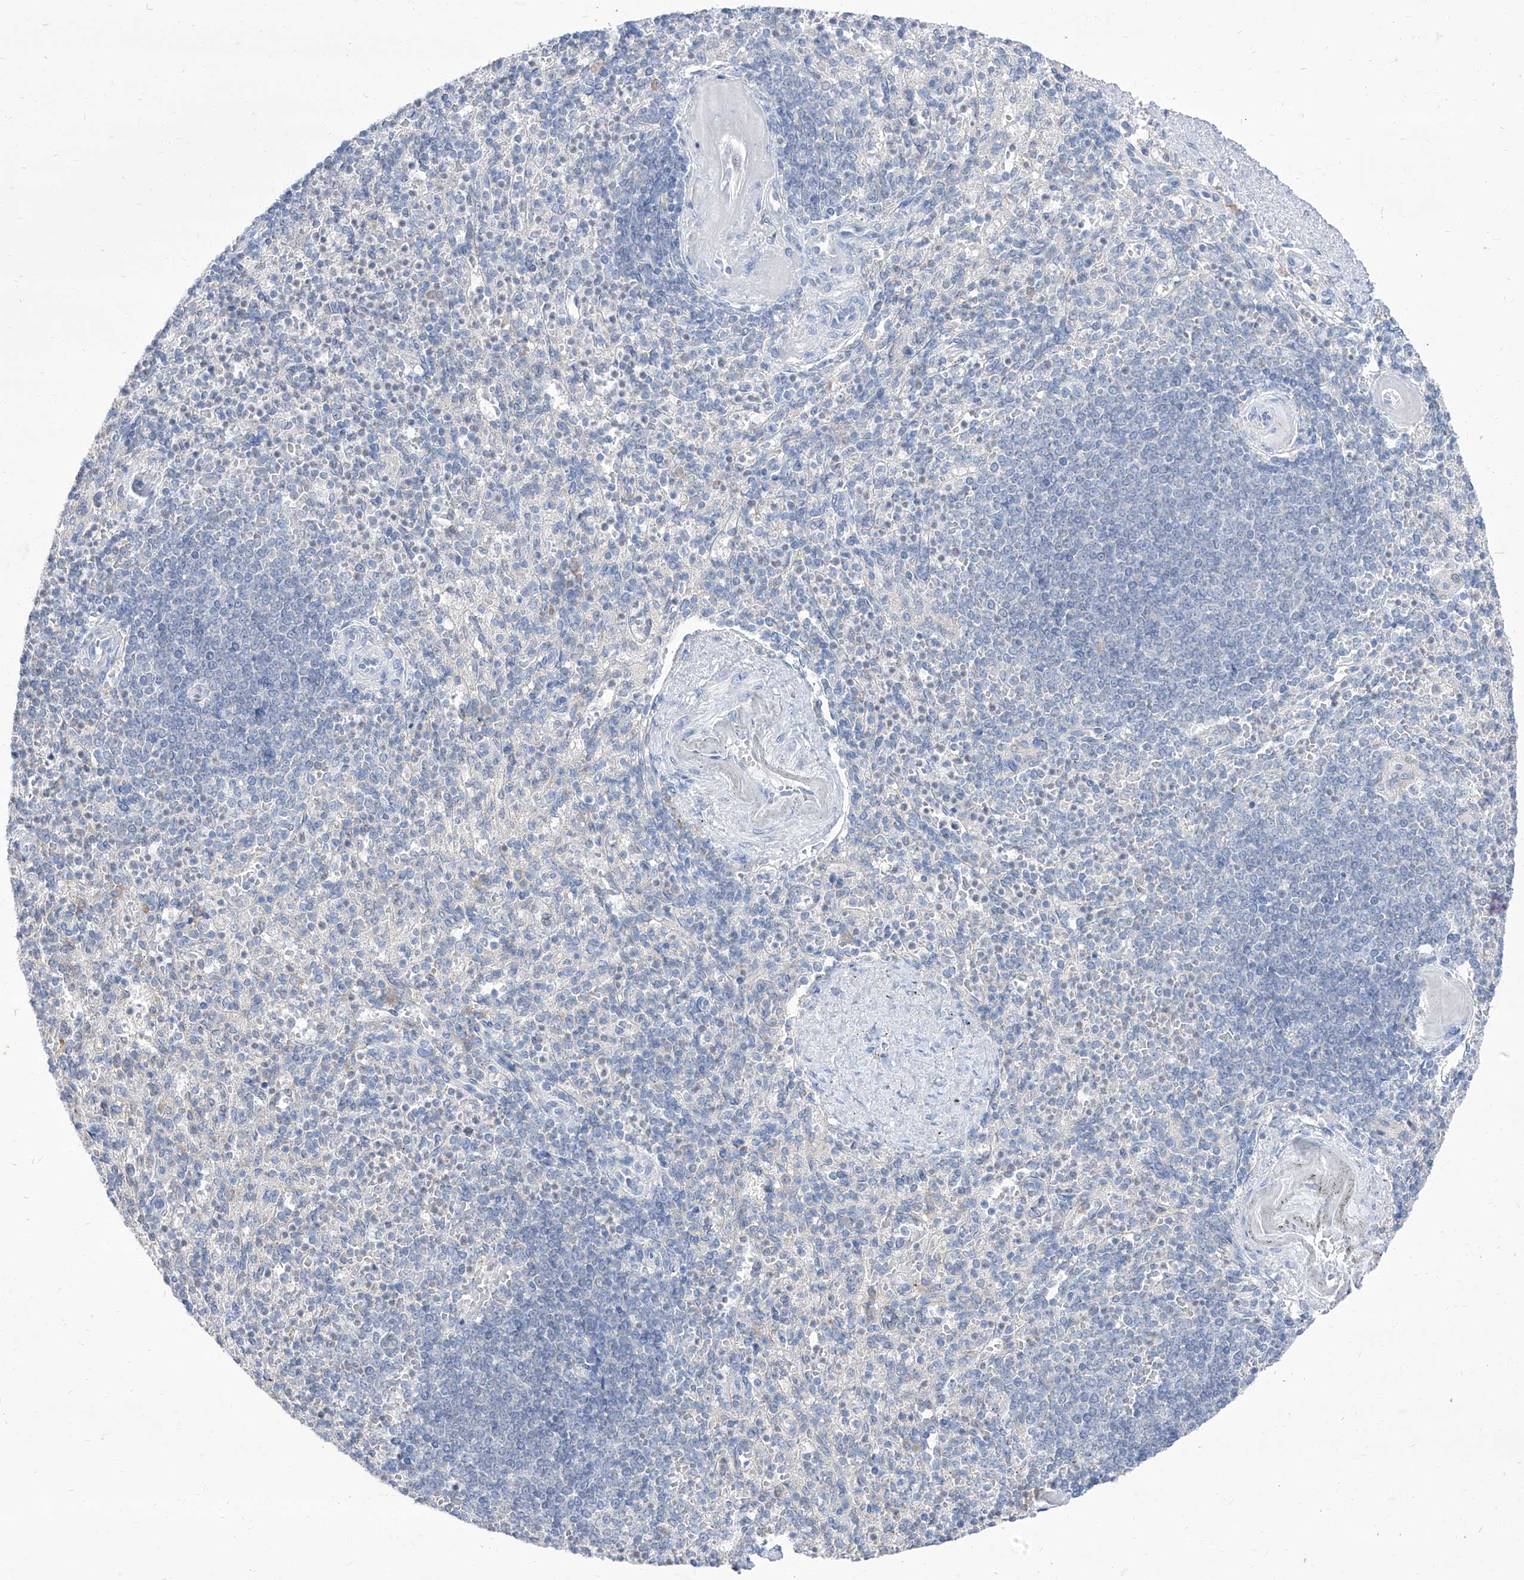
{"staining": {"intensity": "negative", "quantity": "none", "location": "none"}, "tissue": "spleen", "cell_type": "Cells in red pulp", "image_type": "normal", "snomed": [{"axis": "morphology", "description": "Normal tissue, NOS"}, {"axis": "topography", "description": "Spleen"}], "caption": "DAB (3,3'-diaminobenzidine) immunohistochemical staining of benign human spleen displays no significant staining in cells in red pulp. (Stains: DAB IHC with hematoxylin counter stain, Microscopy: brightfield microscopy at high magnification).", "gene": "BROX", "patient": {"sex": "female", "age": 74}}